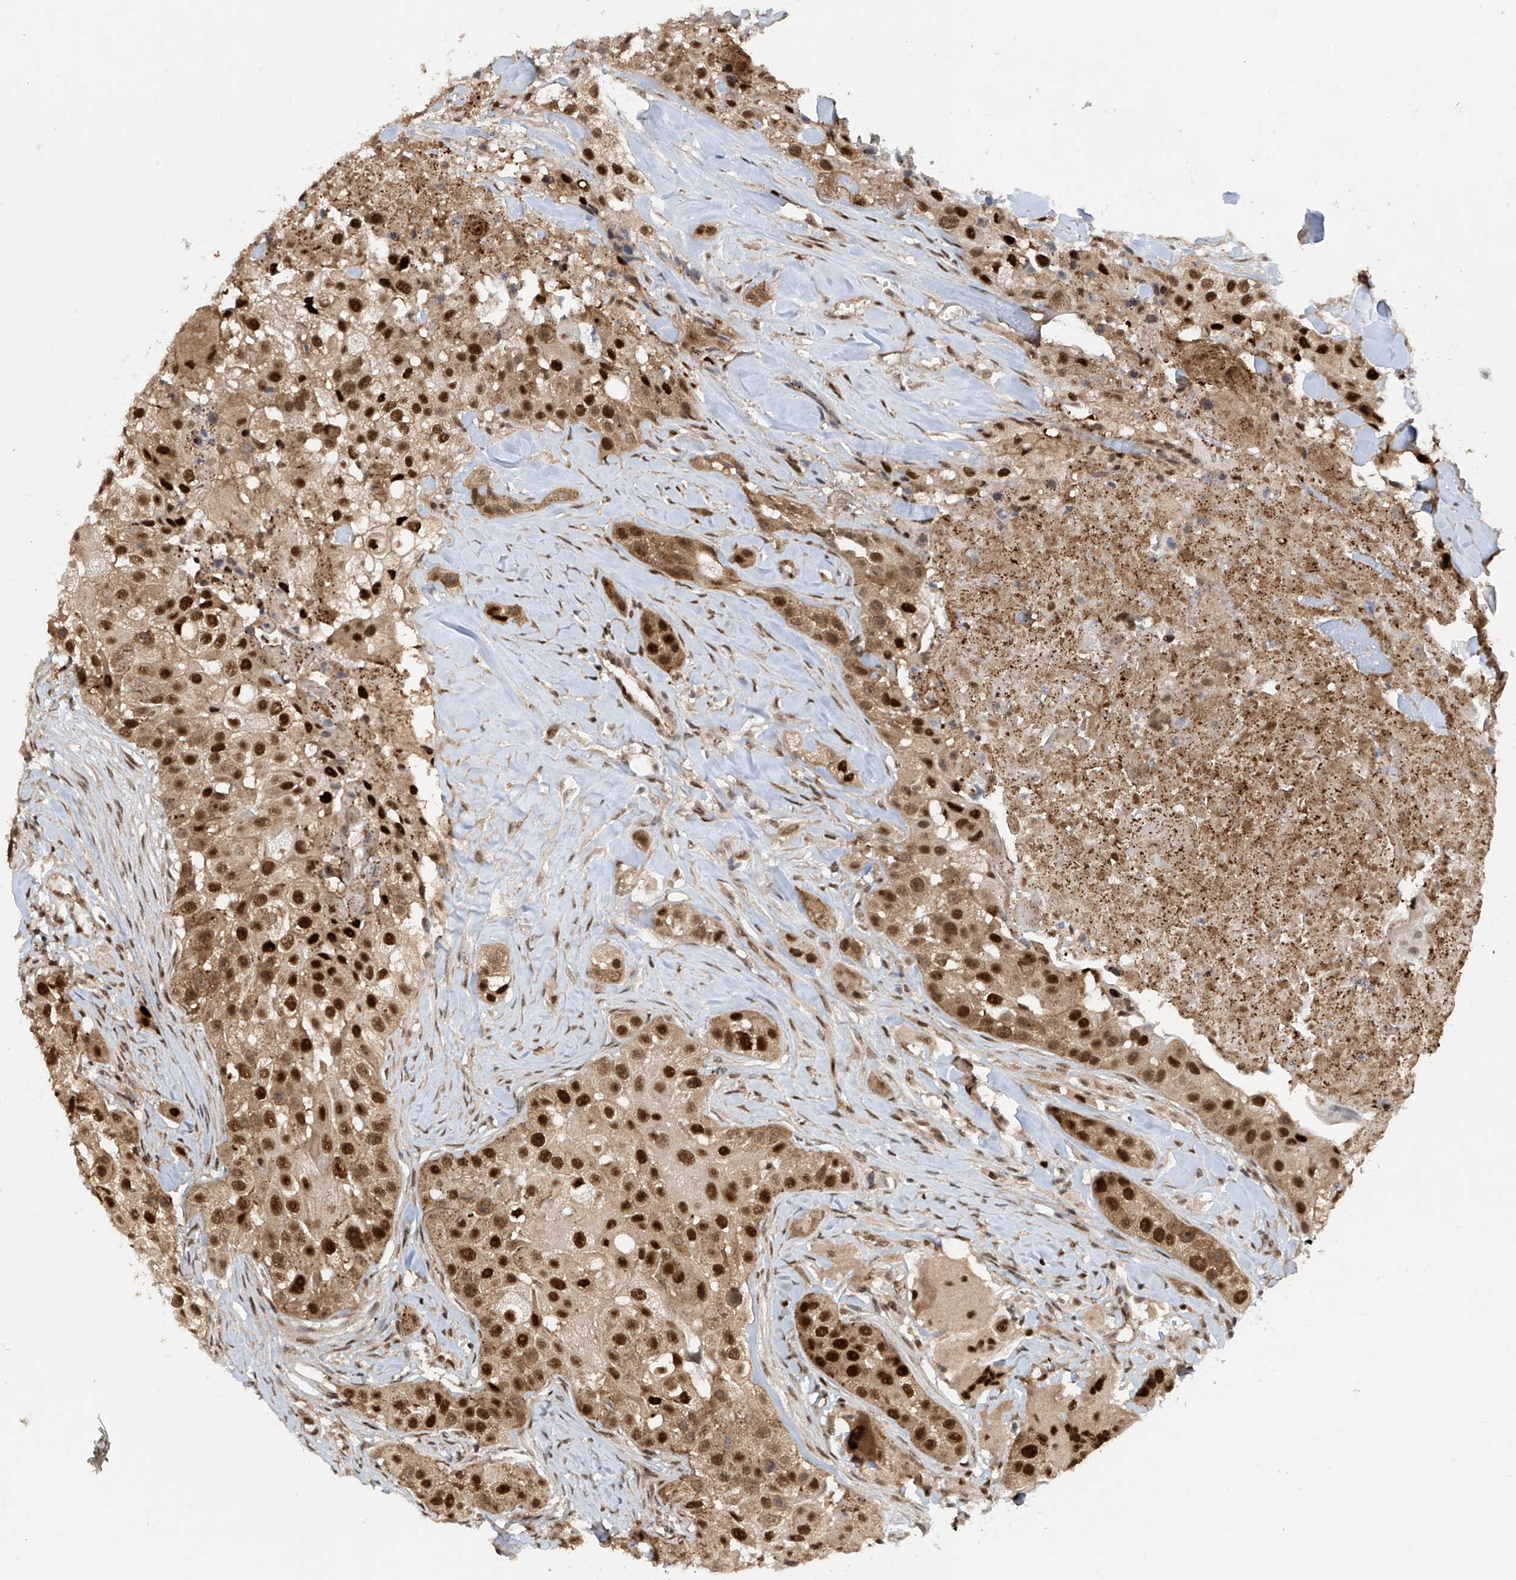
{"staining": {"intensity": "strong", "quantity": ">75%", "location": "cytoplasmic/membranous,nuclear"}, "tissue": "head and neck cancer", "cell_type": "Tumor cells", "image_type": "cancer", "snomed": [{"axis": "morphology", "description": "Normal tissue, NOS"}, {"axis": "morphology", "description": "Squamous cell carcinoma, NOS"}, {"axis": "topography", "description": "Skeletal muscle"}, {"axis": "topography", "description": "Head-Neck"}], "caption": "Head and neck cancer stained with DAB (3,3'-diaminobenzidine) IHC reveals high levels of strong cytoplasmic/membranous and nuclear expression in about >75% of tumor cells.", "gene": "LAGE3", "patient": {"sex": "male", "age": 51}}